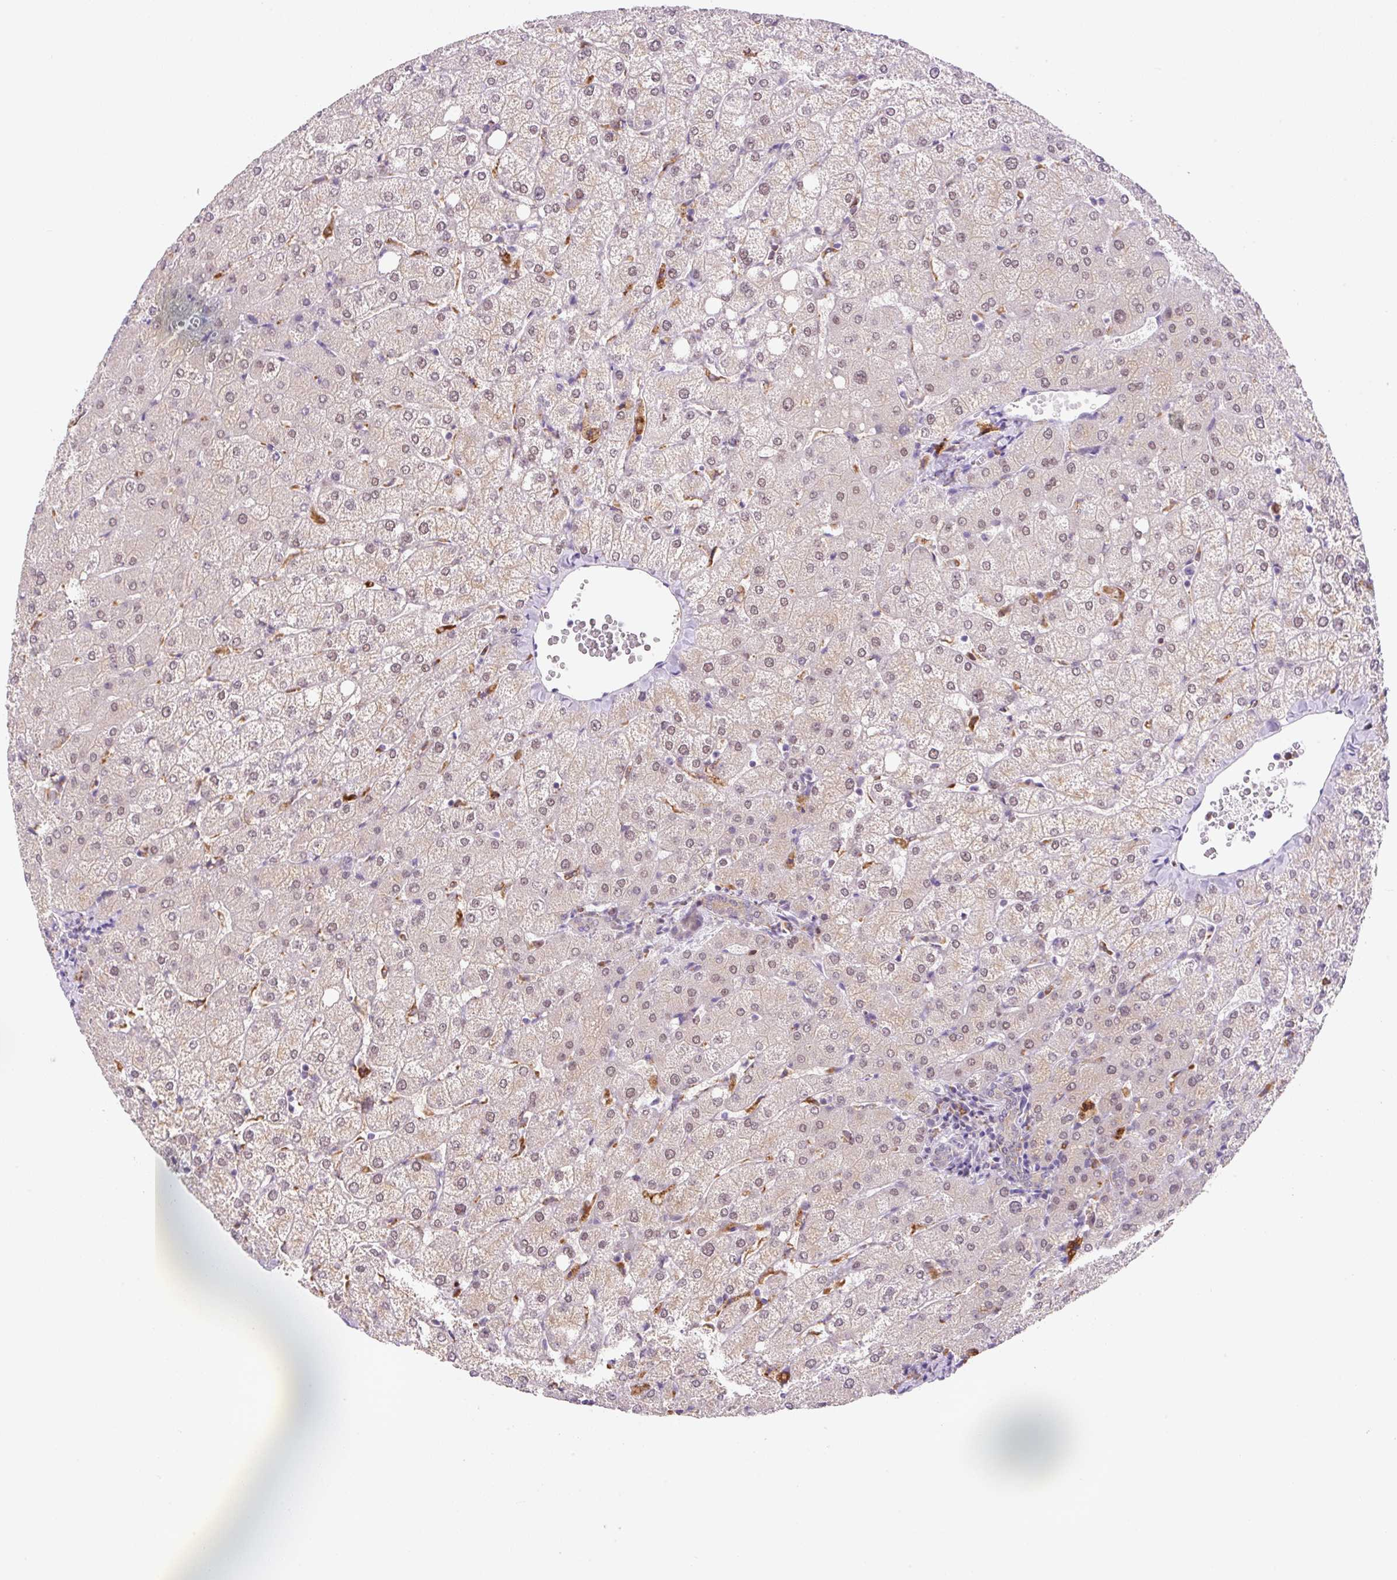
{"staining": {"intensity": "negative", "quantity": "none", "location": "none"}, "tissue": "liver", "cell_type": "Cholangiocytes", "image_type": "normal", "snomed": [{"axis": "morphology", "description": "Normal tissue, NOS"}, {"axis": "topography", "description": "Liver"}], "caption": "An image of liver stained for a protein reveals no brown staining in cholangiocytes. The staining is performed using DAB (3,3'-diaminobenzidine) brown chromogen with nuclei counter-stained in using hematoxylin.", "gene": "CEBPZOS", "patient": {"sex": "female", "age": 54}}